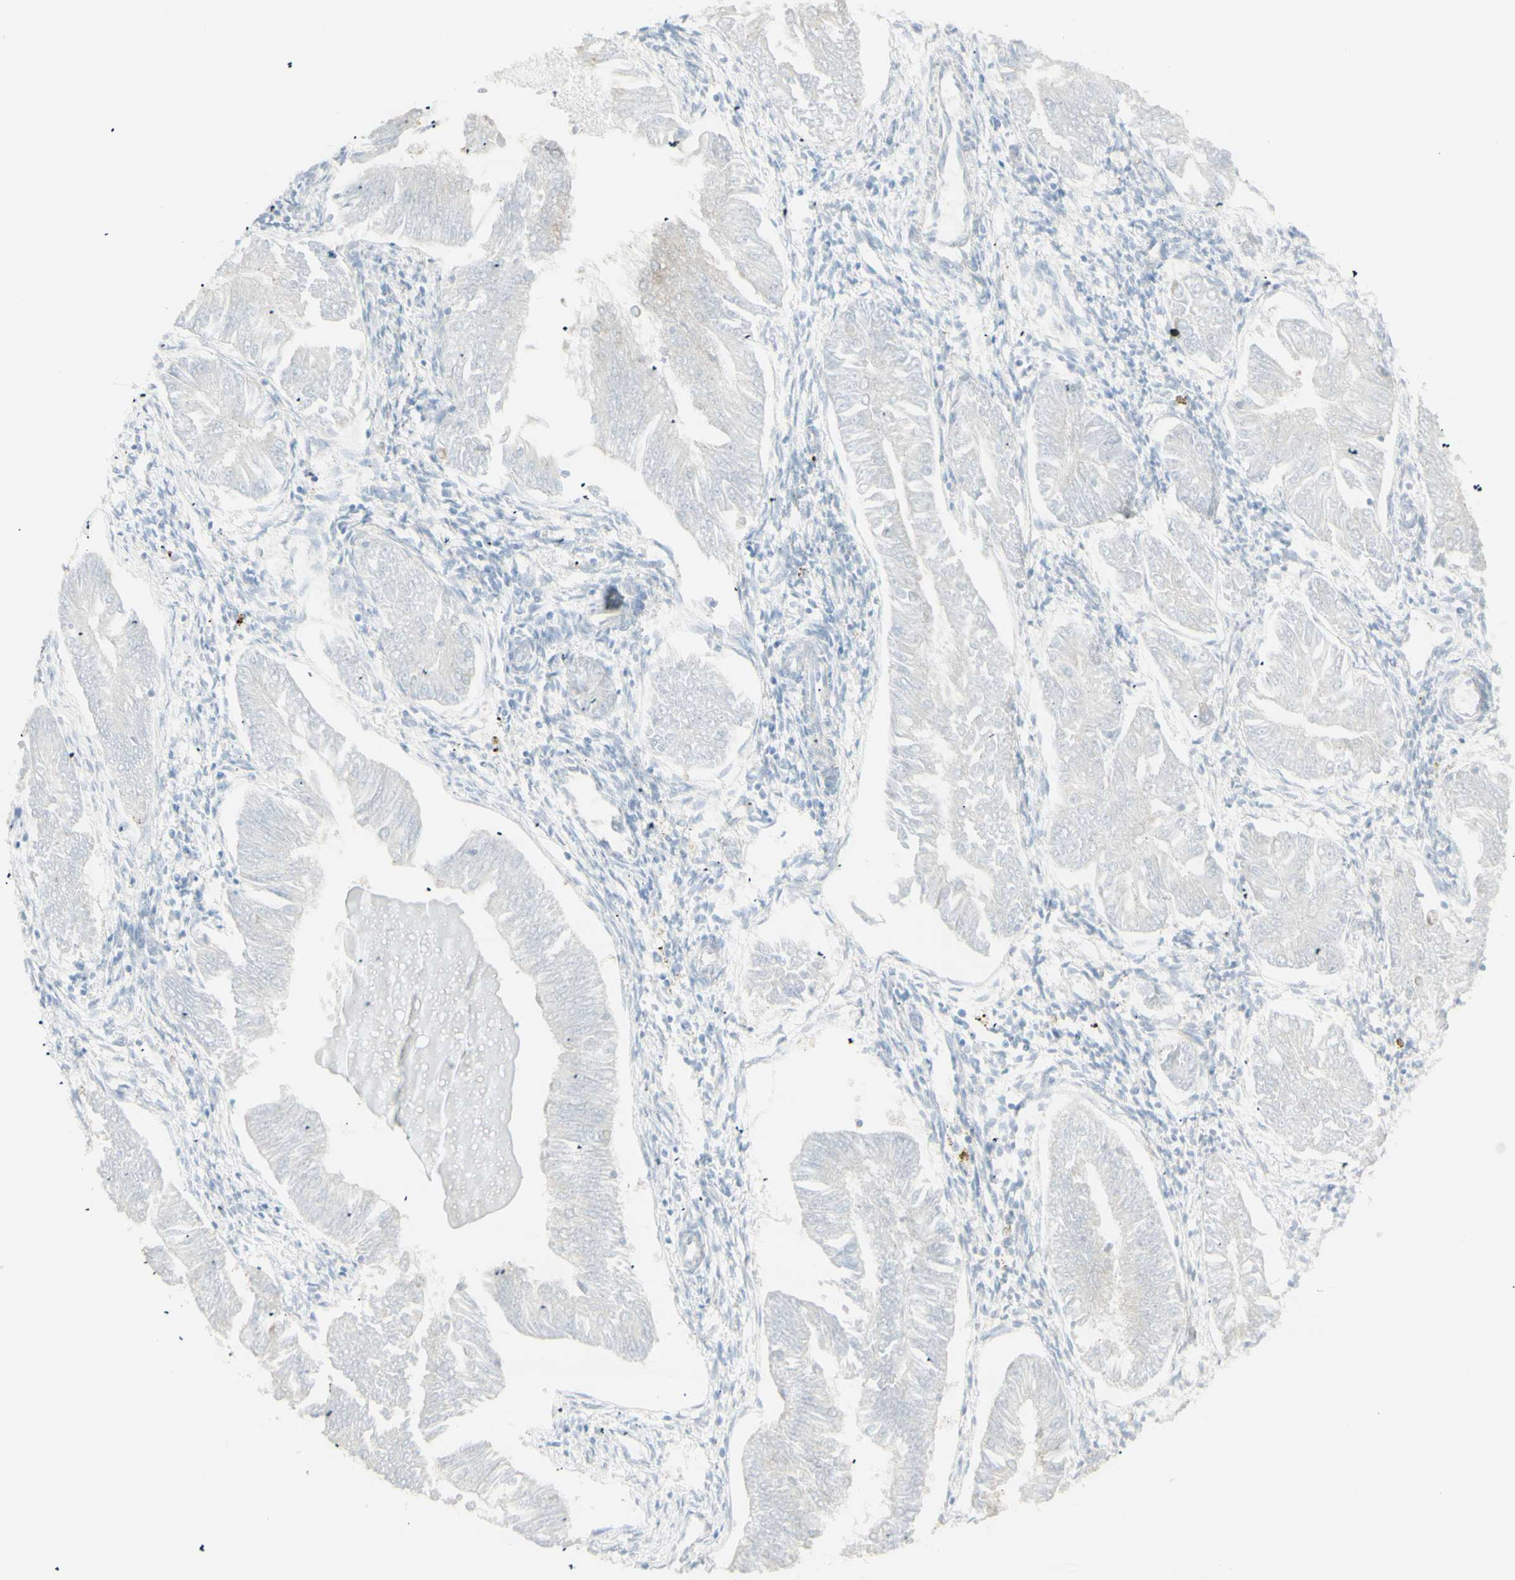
{"staining": {"intensity": "negative", "quantity": "none", "location": "none"}, "tissue": "endometrial cancer", "cell_type": "Tumor cells", "image_type": "cancer", "snomed": [{"axis": "morphology", "description": "Adenocarcinoma, NOS"}, {"axis": "topography", "description": "Endometrium"}], "caption": "Immunohistochemistry image of human endometrial cancer (adenocarcinoma) stained for a protein (brown), which reveals no positivity in tumor cells.", "gene": "NDST4", "patient": {"sex": "female", "age": 53}}